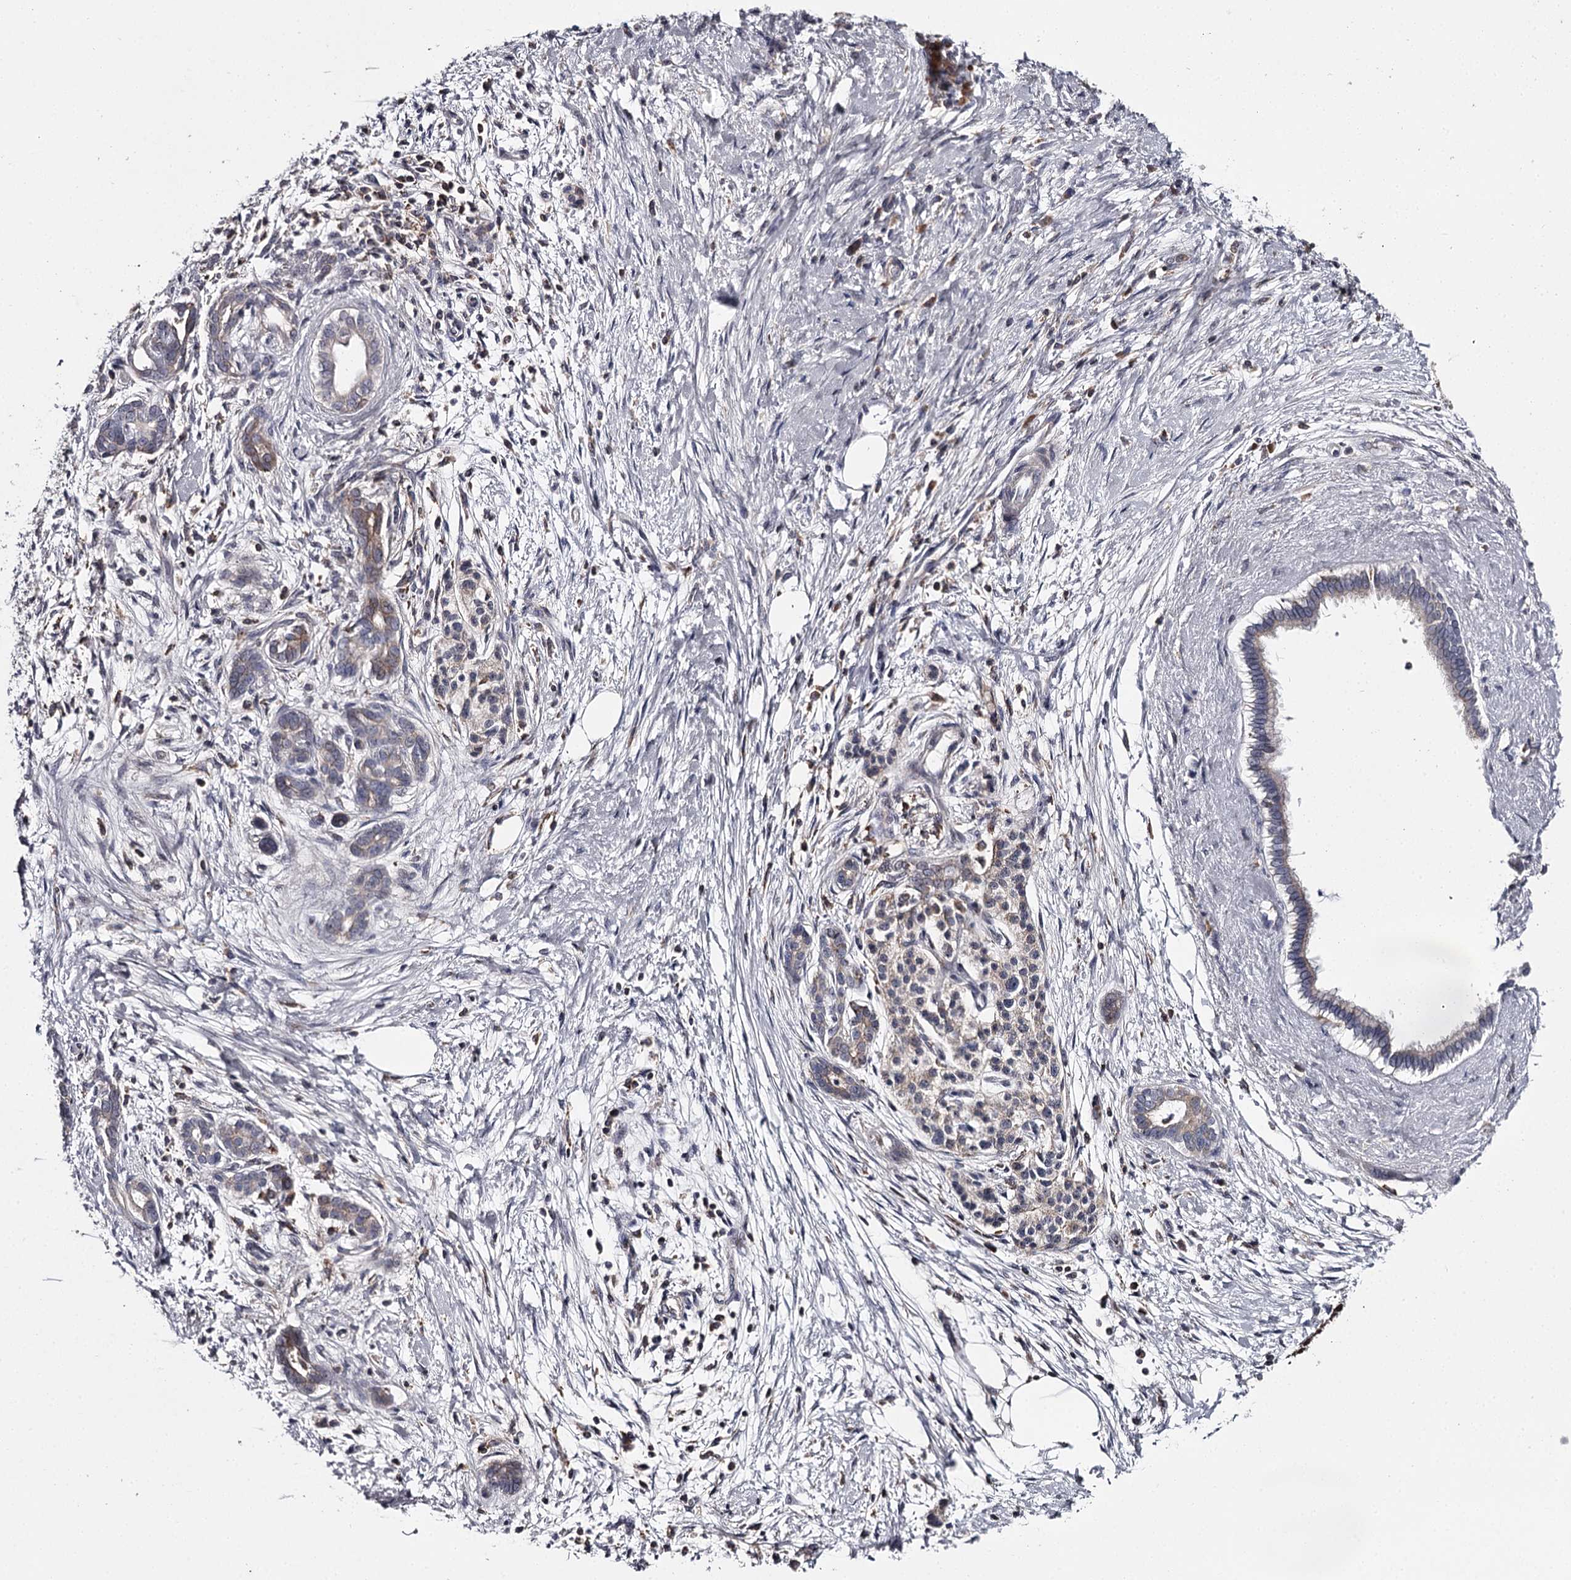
{"staining": {"intensity": "weak", "quantity": ">75%", "location": "cytoplasmic/membranous"}, "tissue": "pancreatic cancer", "cell_type": "Tumor cells", "image_type": "cancer", "snomed": [{"axis": "morphology", "description": "Adenocarcinoma, NOS"}, {"axis": "topography", "description": "Pancreas"}], "caption": "IHC image of human pancreatic cancer stained for a protein (brown), which reveals low levels of weak cytoplasmic/membranous positivity in about >75% of tumor cells.", "gene": "RASSF6", "patient": {"sex": "male", "age": 58}}